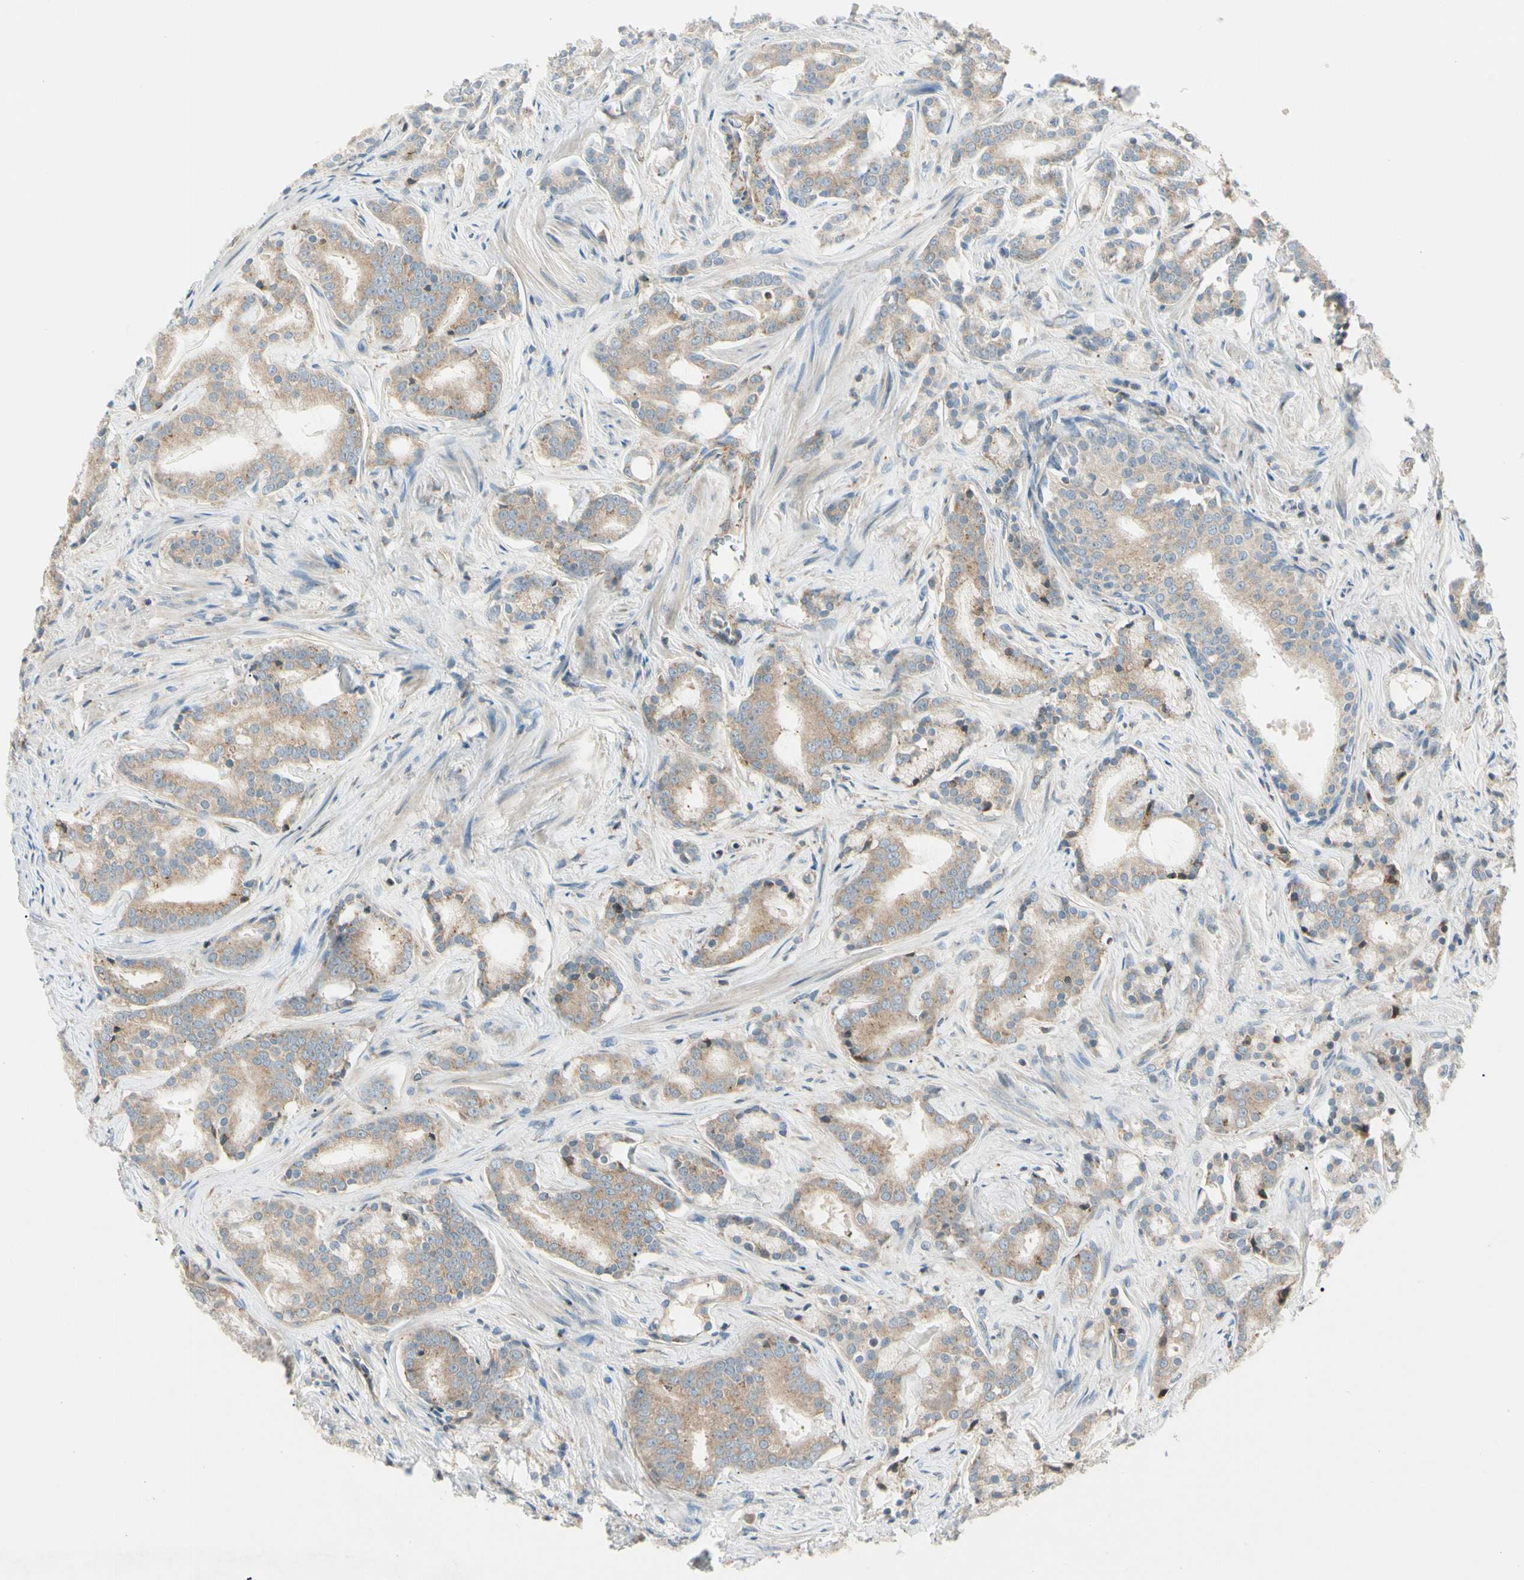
{"staining": {"intensity": "weak", "quantity": ">75%", "location": "cytoplasmic/membranous"}, "tissue": "prostate cancer", "cell_type": "Tumor cells", "image_type": "cancer", "snomed": [{"axis": "morphology", "description": "Adenocarcinoma, Low grade"}, {"axis": "topography", "description": "Prostate"}], "caption": "This is a photomicrograph of immunohistochemistry (IHC) staining of low-grade adenocarcinoma (prostate), which shows weak staining in the cytoplasmic/membranous of tumor cells.", "gene": "CDH6", "patient": {"sex": "male", "age": 58}}